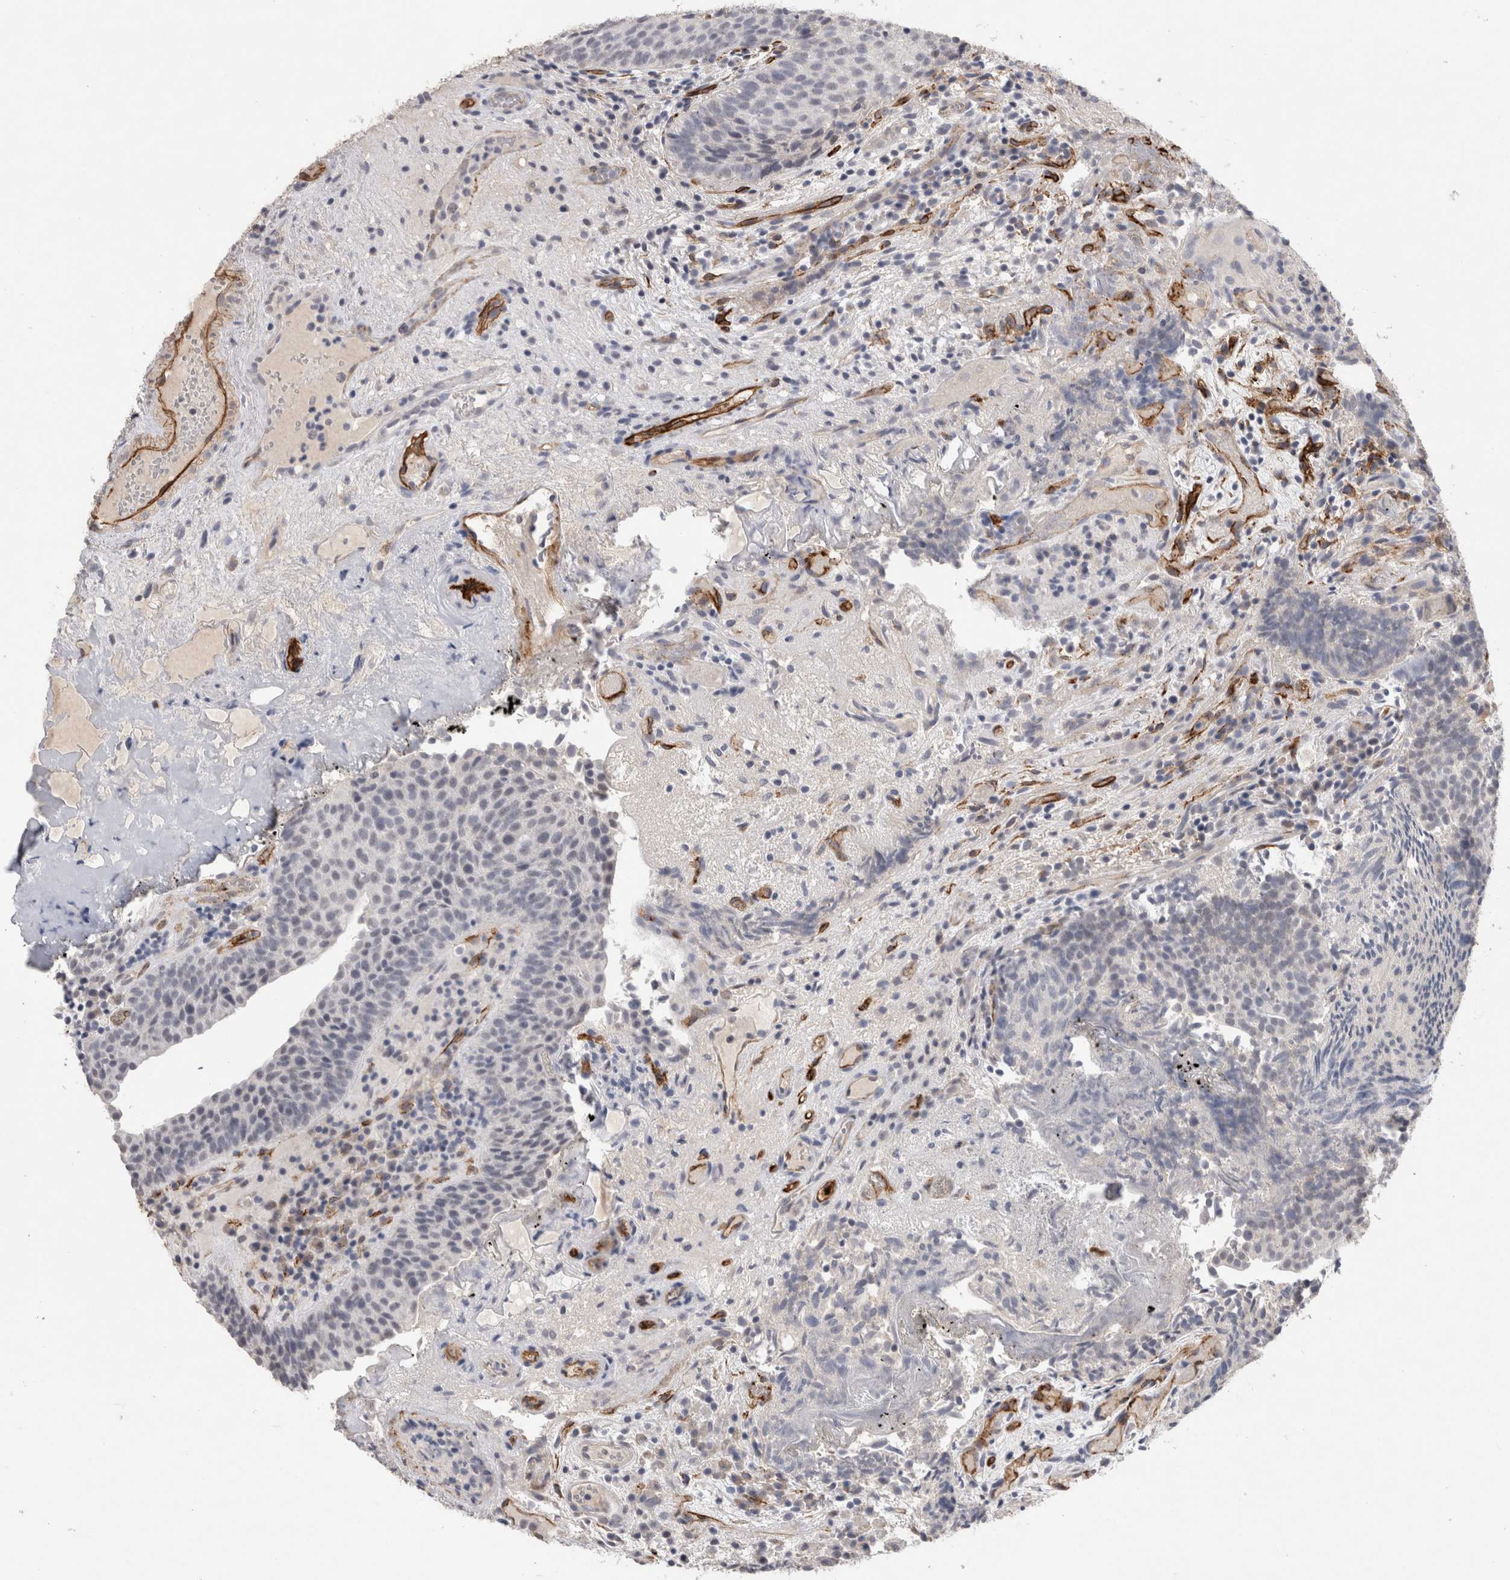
{"staining": {"intensity": "negative", "quantity": "none", "location": "none"}, "tissue": "urothelial cancer", "cell_type": "Tumor cells", "image_type": "cancer", "snomed": [{"axis": "morphology", "description": "Urothelial carcinoma, Low grade"}, {"axis": "topography", "description": "Urinary bladder"}], "caption": "Immunohistochemical staining of human urothelial carcinoma (low-grade) displays no significant positivity in tumor cells. The staining is performed using DAB brown chromogen with nuclei counter-stained in using hematoxylin.", "gene": "CDH13", "patient": {"sex": "male", "age": 86}}